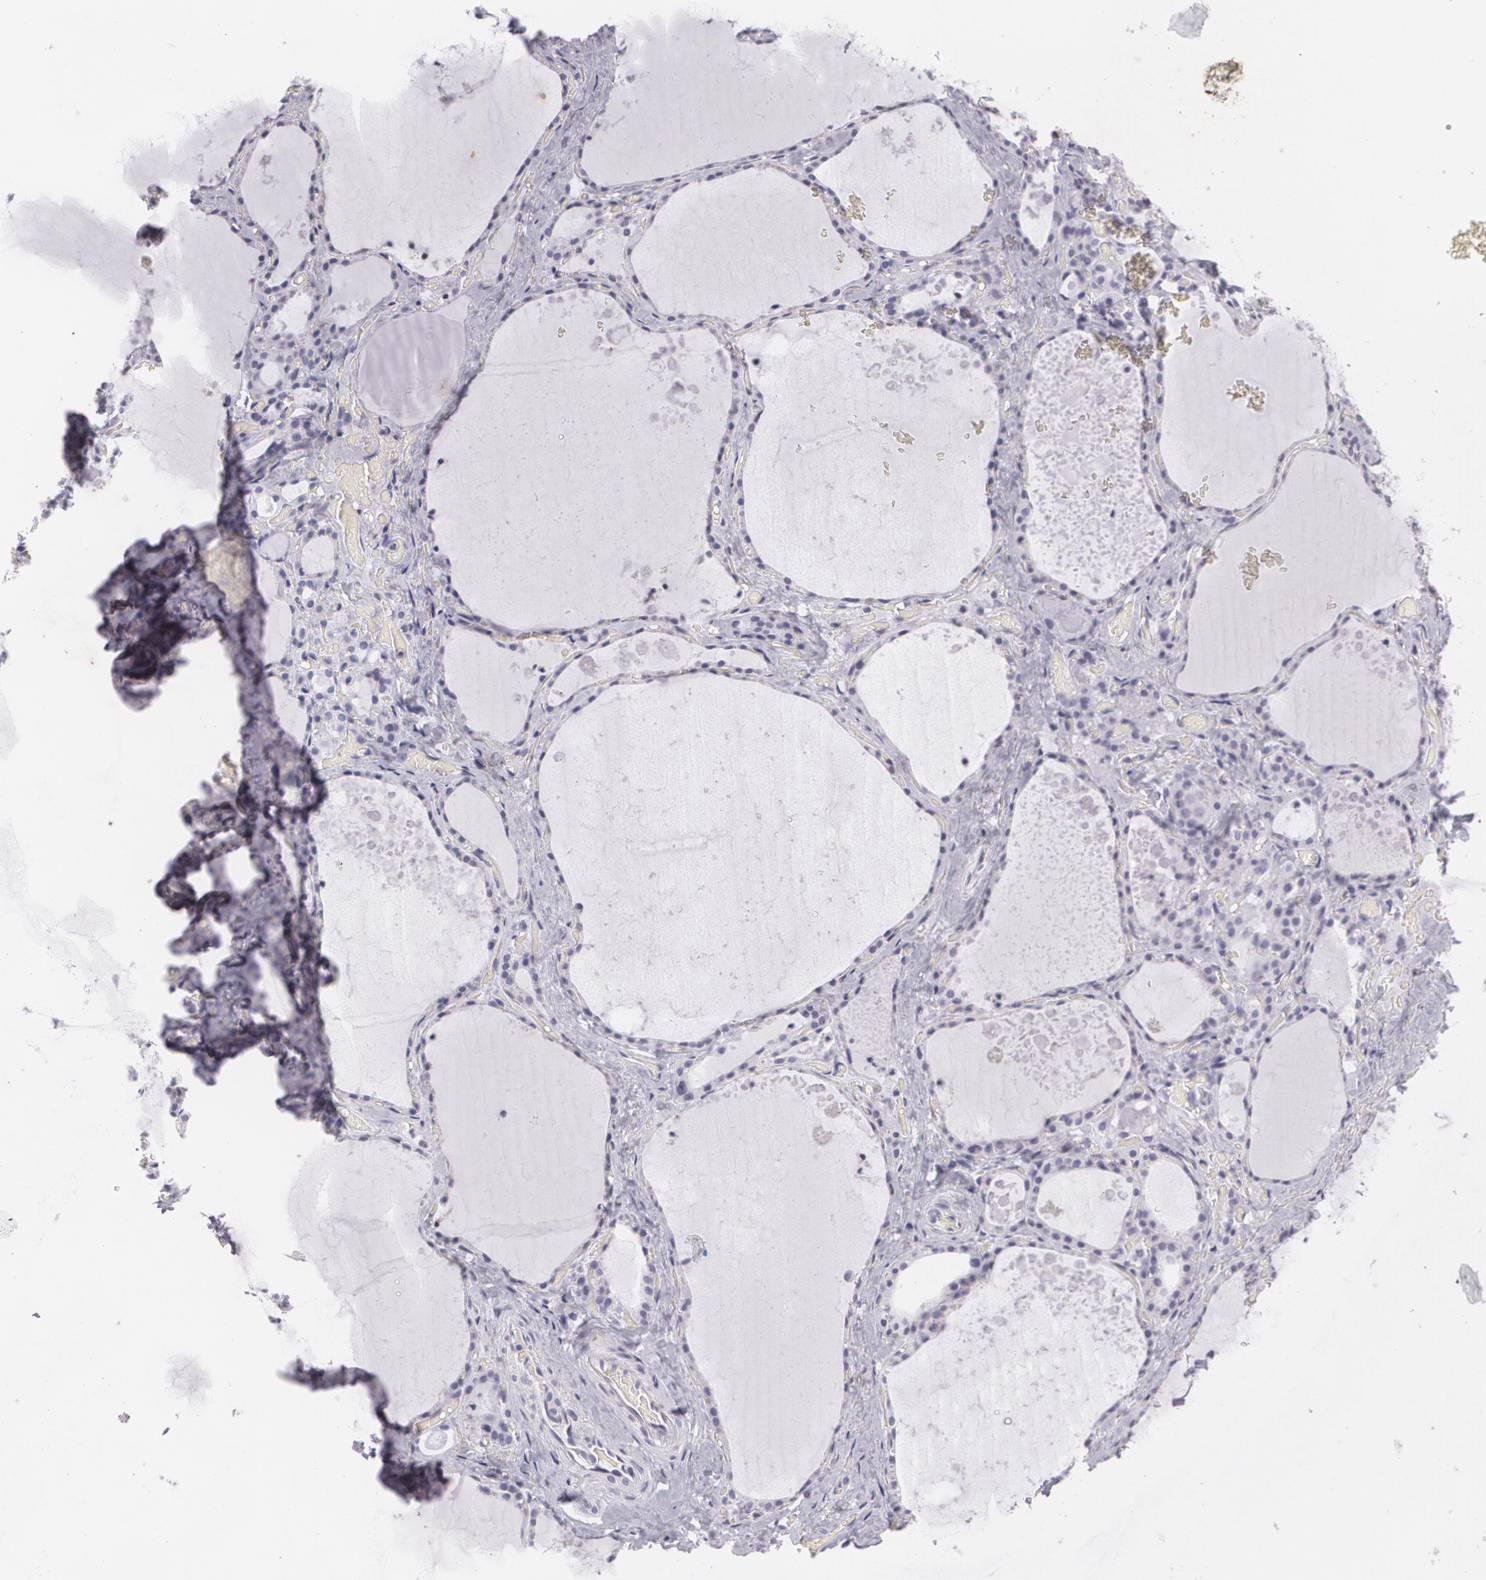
{"staining": {"intensity": "negative", "quantity": "none", "location": "none"}, "tissue": "thyroid gland", "cell_type": "Glandular cells", "image_type": "normal", "snomed": [{"axis": "morphology", "description": "Normal tissue, NOS"}, {"axis": "topography", "description": "Thyroid gland"}], "caption": "Human thyroid gland stained for a protein using immunohistochemistry (IHC) displays no expression in glandular cells.", "gene": "MAP2", "patient": {"sex": "male", "age": 61}}